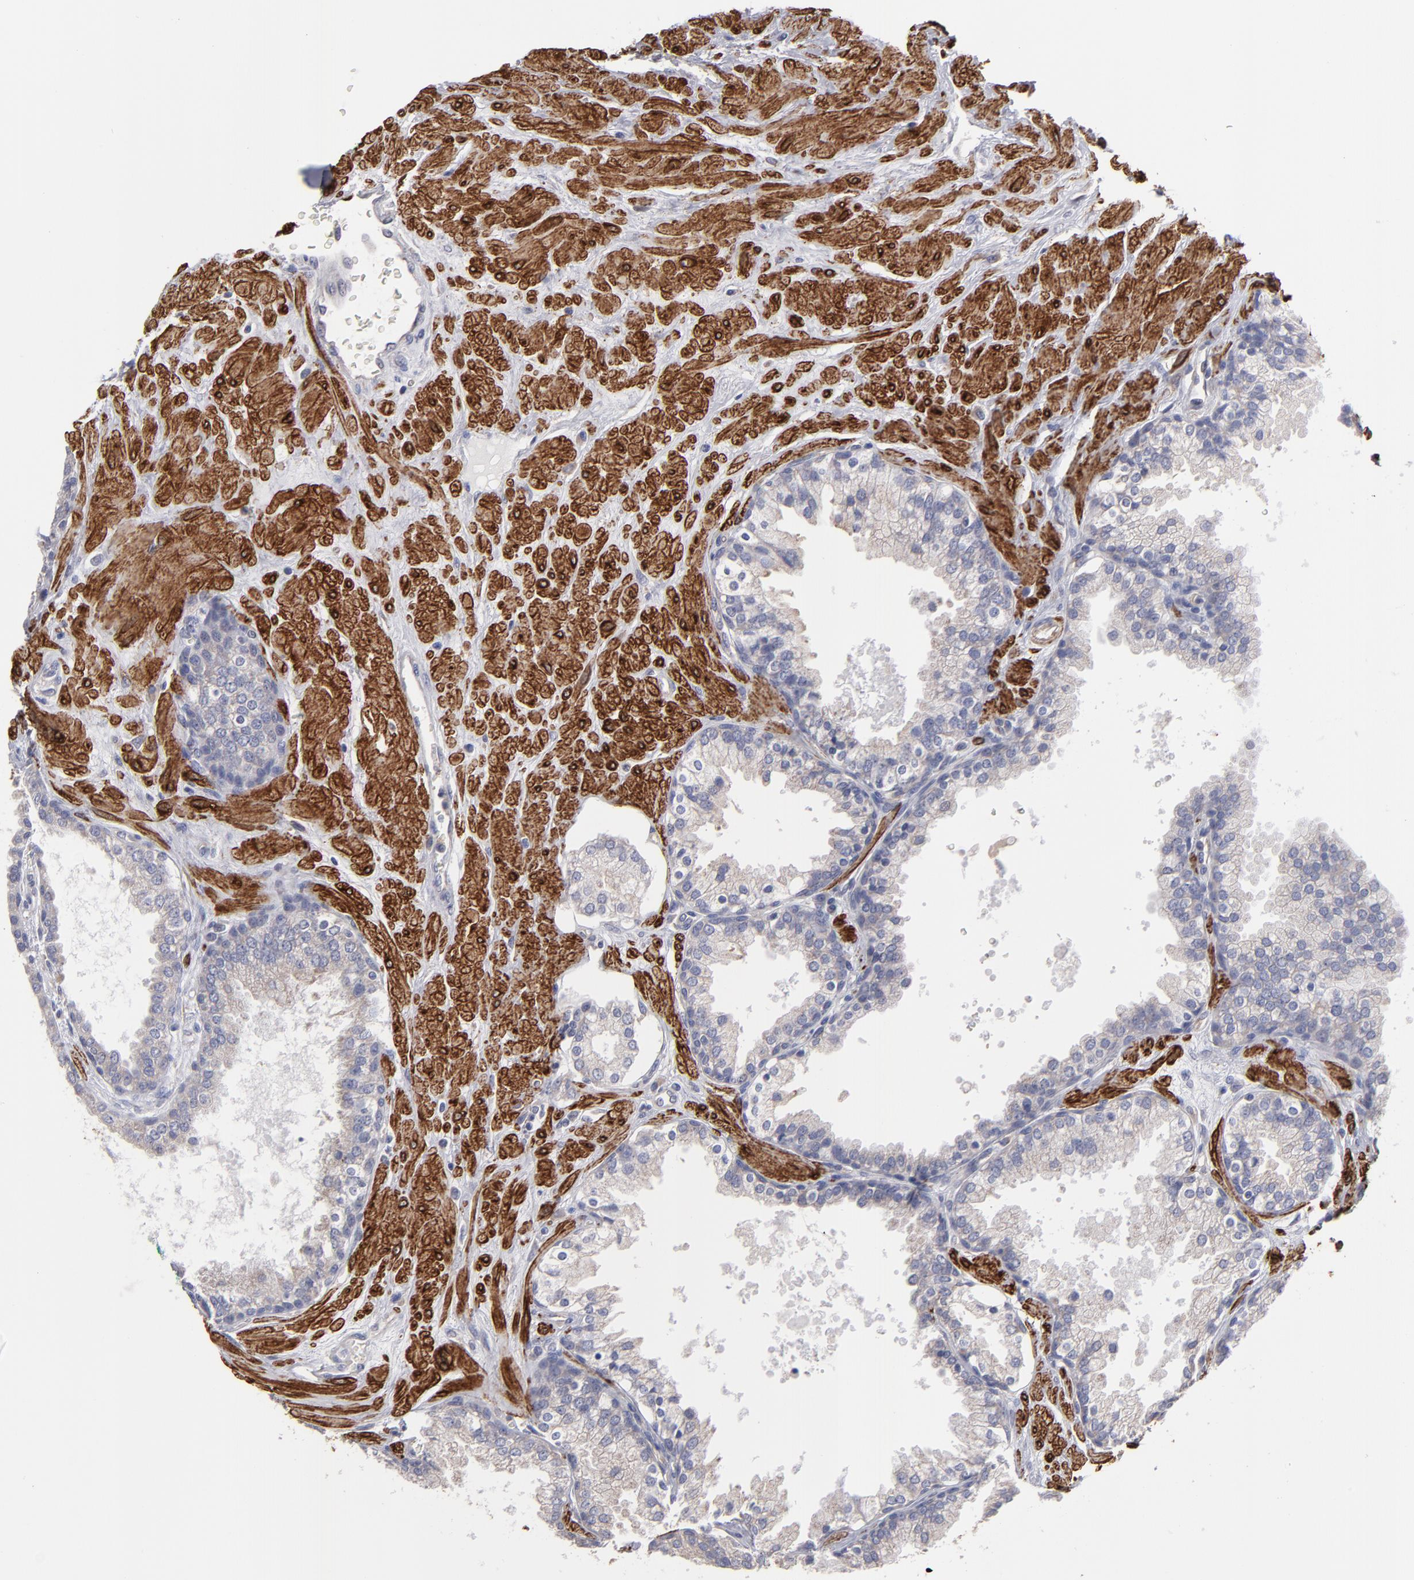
{"staining": {"intensity": "negative", "quantity": "none", "location": "none"}, "tissue": "prostate", "cell_type": "Glandular cells", "image_type": "normal", "snomed": [{"axis": "morphology", "description": "Normal tissue, NOS"}, {"axis": "topography", "description": "Prostate"}], "caption": "The image demonstrates no staining of glandular cells in normal prostate. Brightfield microscopy of immunohistochemistry stained with DAB (3,3'-diaminobenzidine) (brown) and hematoxylin (blue), captured at high magnification.", "gene": "SLMAP", "patient": {"sex": "male", "age": 51}}